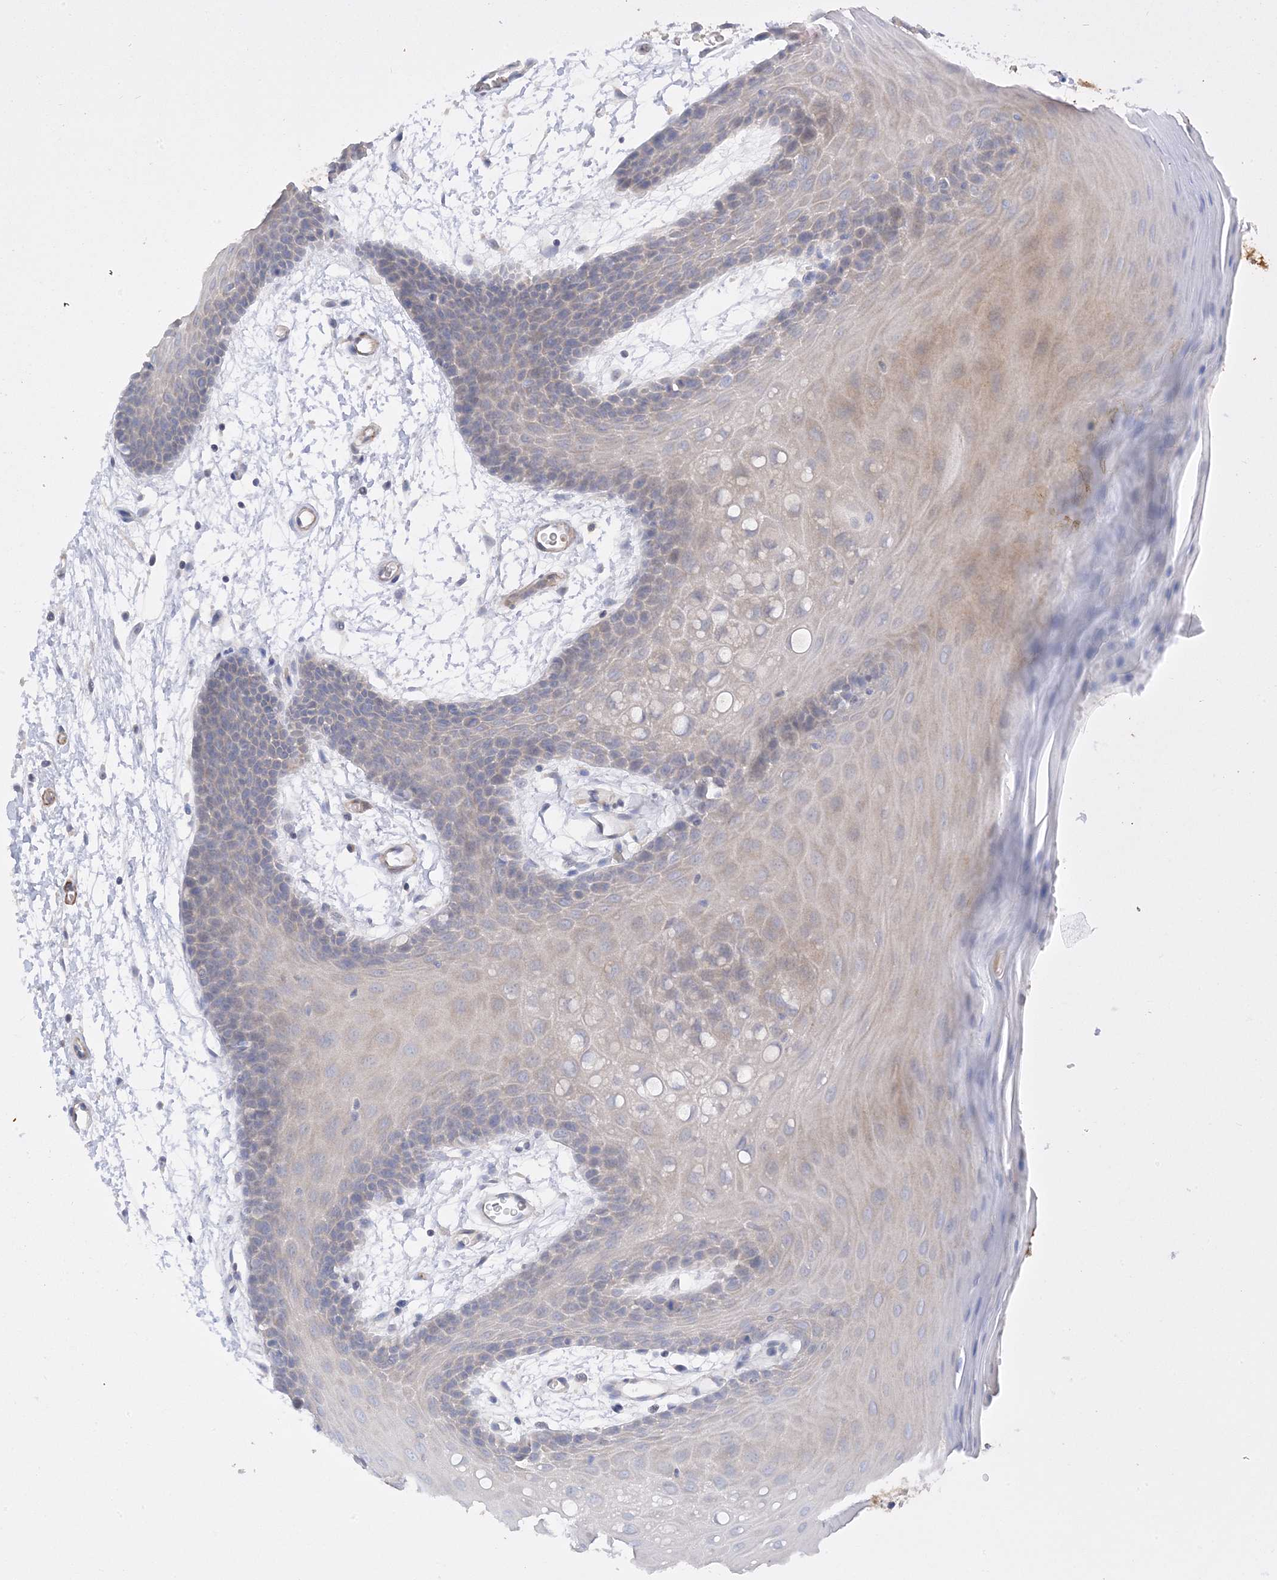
{"staining": {"intensity": "weak", "quantity": "25%-75%", "location": "cytoplasmic/membranous"}, "tissue": "oral mucosa", "cell_type": "Squamous epithelial cells", "image_type": "normal", "snomed": [{"axis": "morphology", "description": "Normal tissue, NOS"}, {"axis": "topography", "description": "Skeletal muscle"}, {"axis": "topography", "description": "Oral tissue"}, {"axis": "topography", "description": "Salivary gland"}, {"axis": "topography", "description": "Peripheral nerve tissue"}], "caption": "Immunohistochemical staining of normal human oral mucosa reveals weak cytoplasmic/membranous protein expression in approximately 25%-75% of squamous epithelial cells. (Stains: DAB (3,3'-diaminobenzidine) in brown, nuclei in blue, Microscopy: brightfield microscopy at high magnification).", "gene": "KIFBP", "patient": {"sex": "male", "age": 54}}